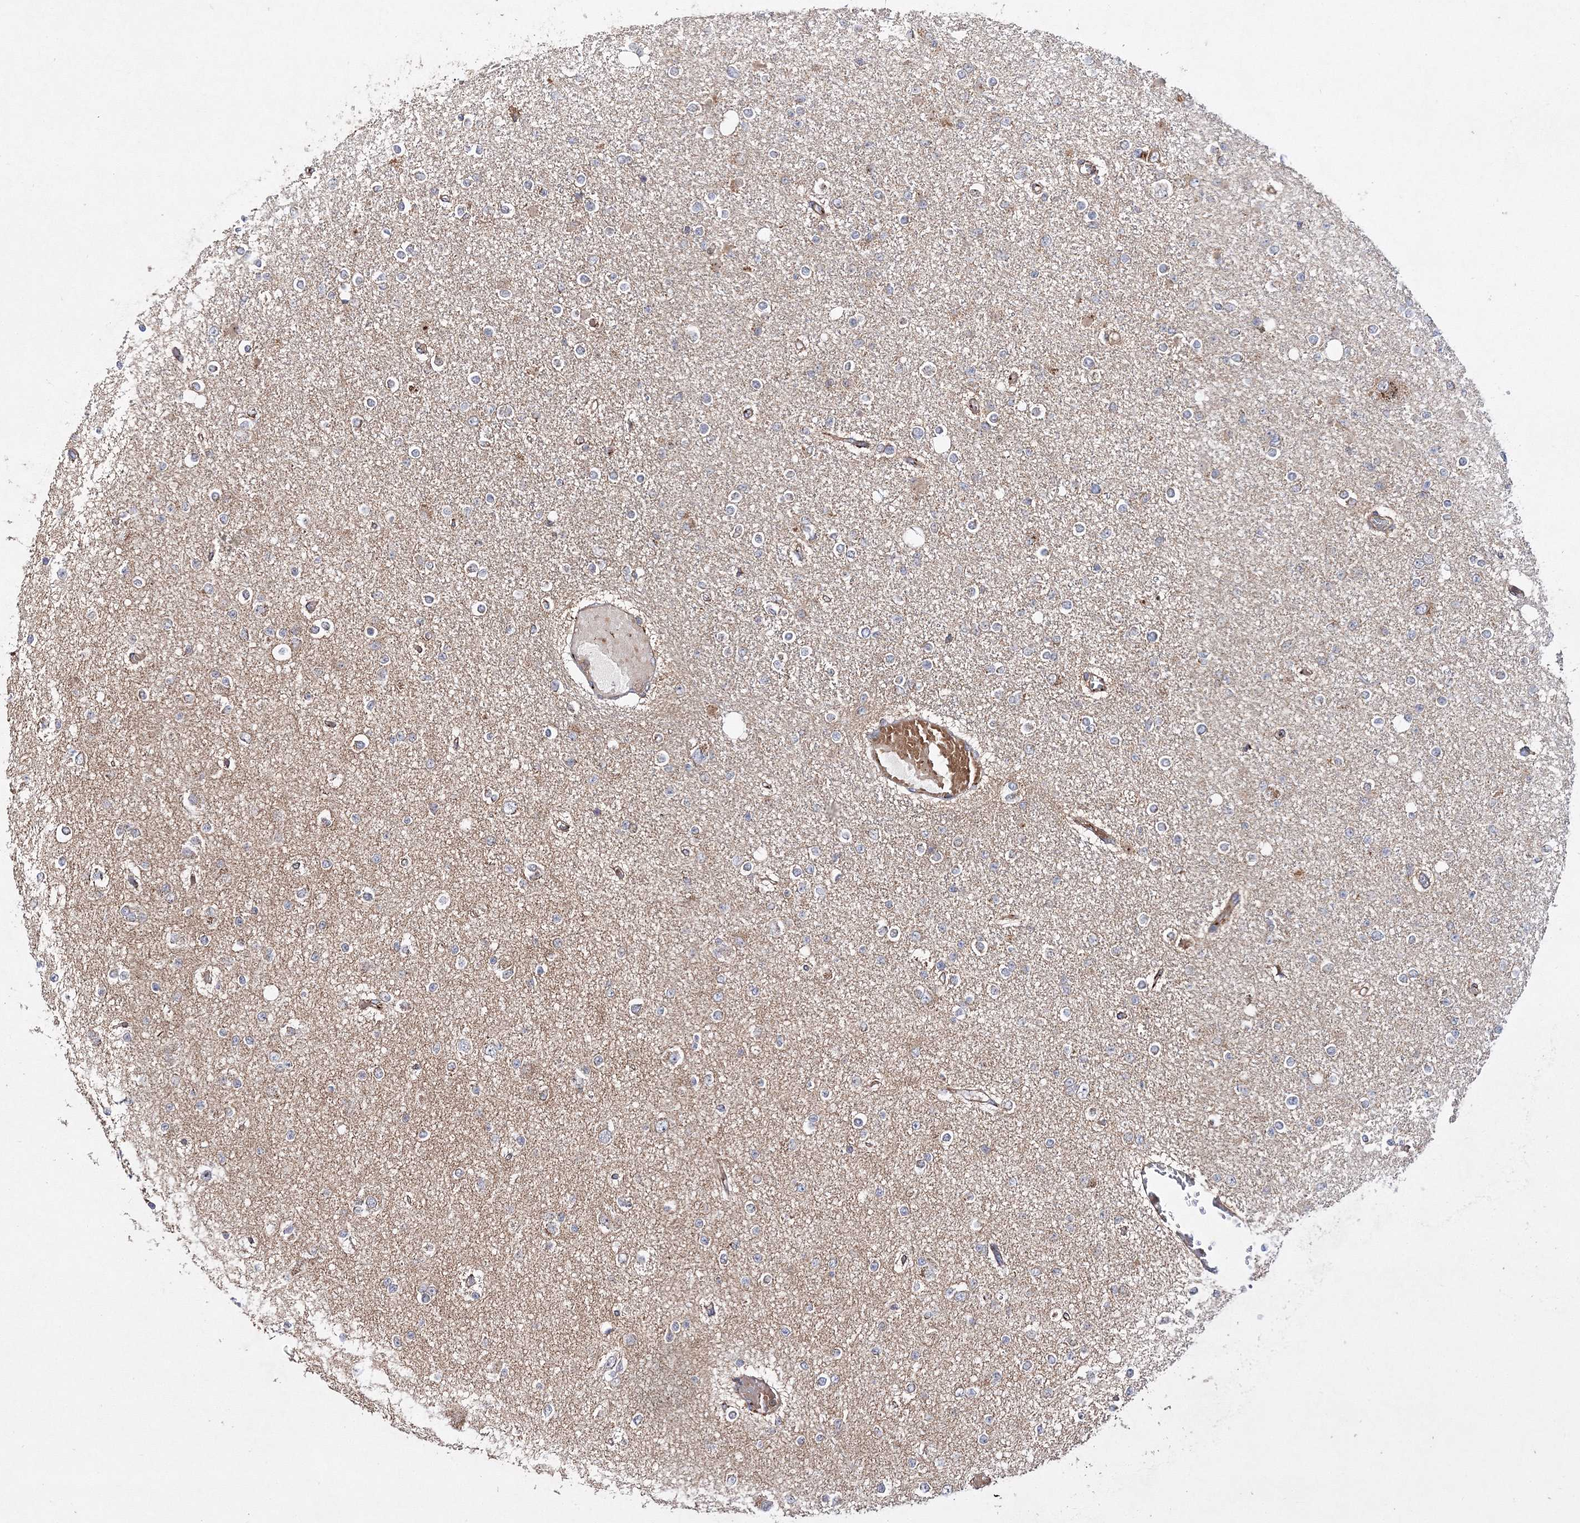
{"staining": {"intensity": "negative", "quantity": "none", "location": "none"}, "tissue": "glioma", "cell_type": "Tumor cells", "image_type": "cancer", "snomed": [{"axis": "morphology", "description": "Glioma, malignant, Low grade"}, {"axis": "topography", "description": "Brain"}], "caption": "Immunohistochemistry photomicrograph of neoplastic tissue: human low-grade glioma (malignant) stained with DAB (3,3'-diaminobenzidine) displays no significant protein staining in tumor cells. Brightfield microscopy of immunohistochemistry stained with DAB (3,3'-diaminobenzidine) (brown) and hematoxylin (blue), captured at high magnification.", "gene": "DNAJC13", "patient": {"sex": "female", "age": 22}}